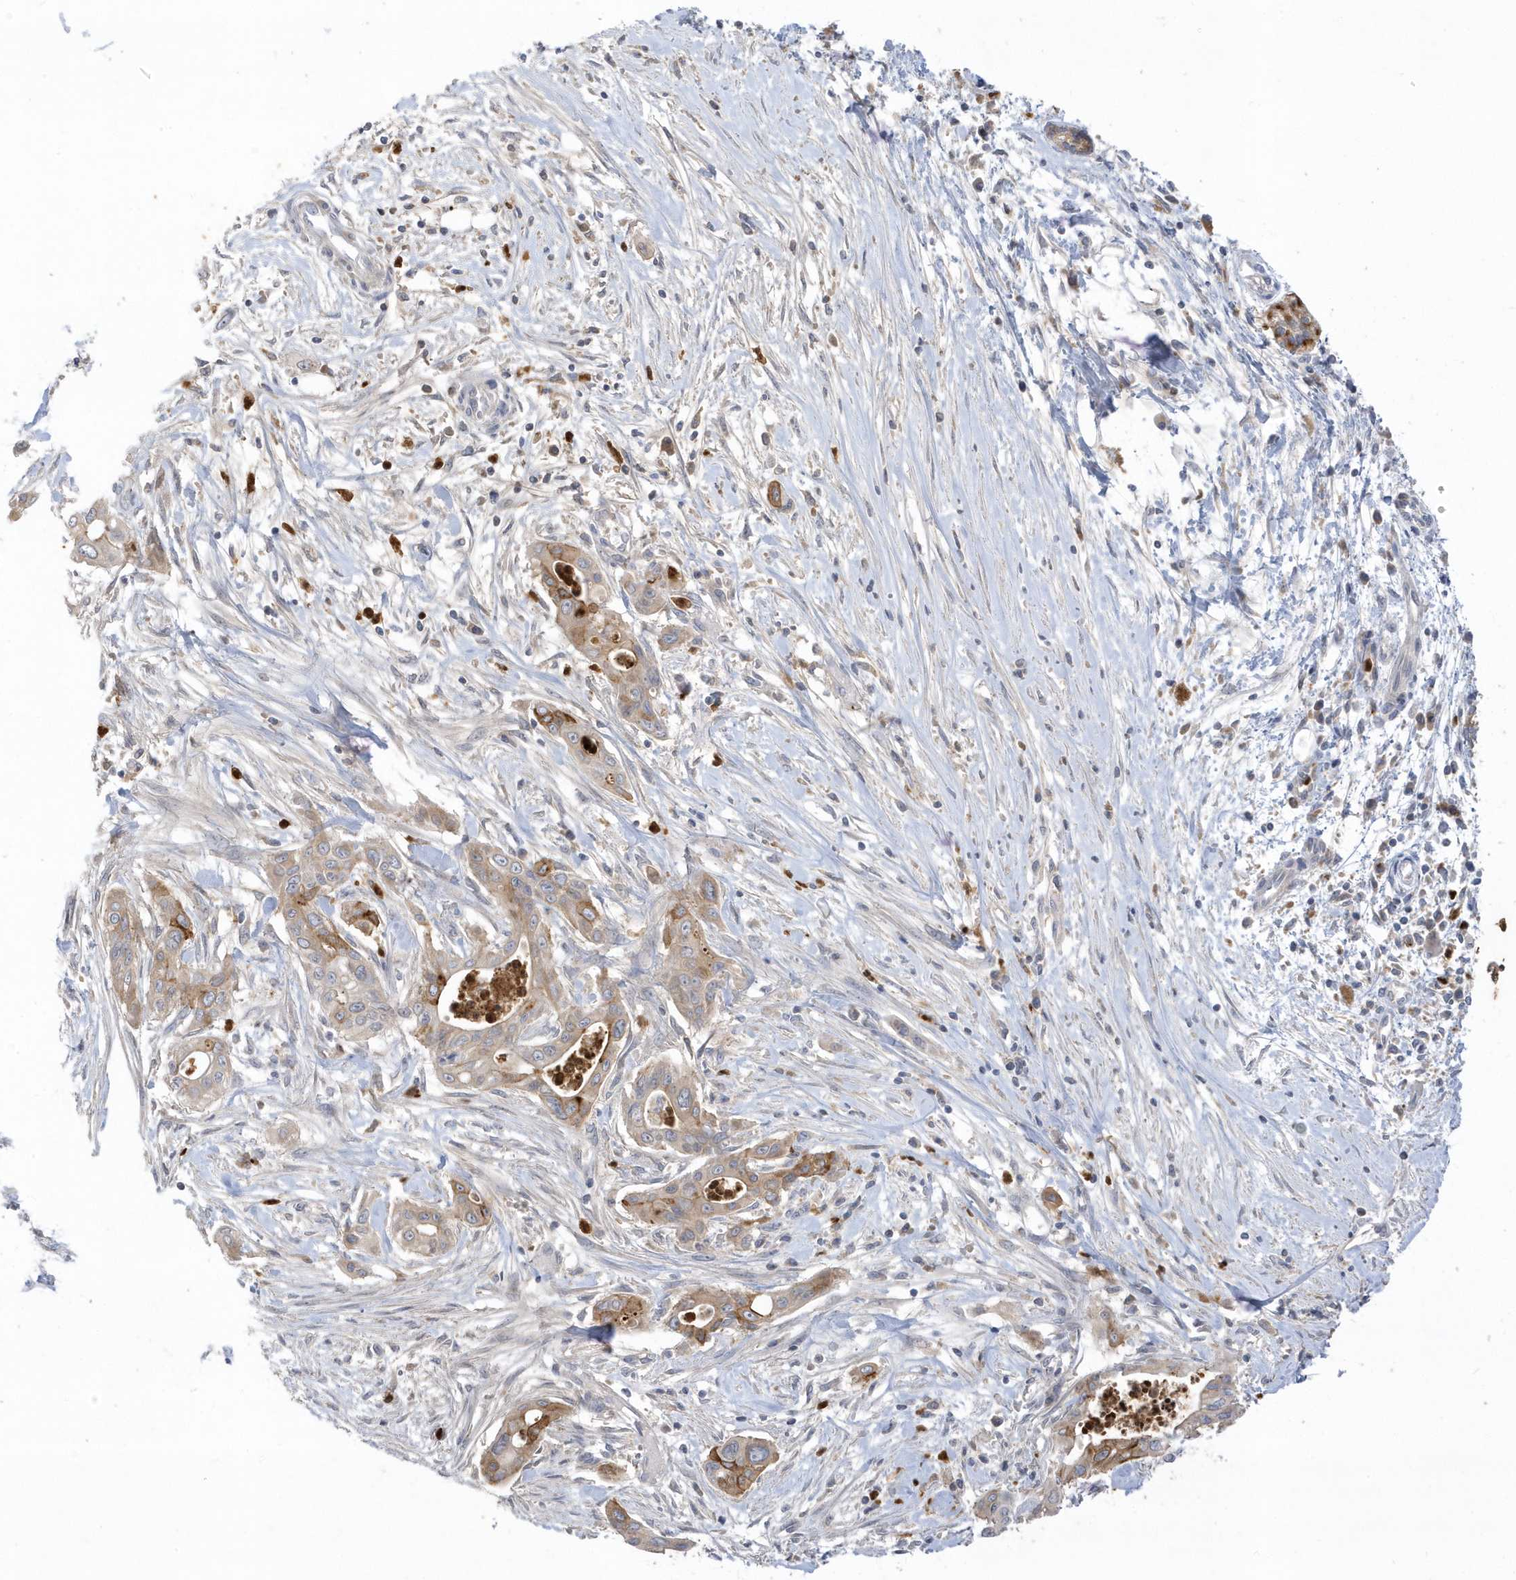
{"staining": {"intensity": "moderate", "quantity": "<25%", "location": "cytoplasmic/membranous"}, "tissue": "pancreatic cancer", "cell_type": "Tumor cells", "image_type": "cancer", "snomed": [{"axis": "morphology", "description": "Adenocarcinoma, NOS"}, {"axis": "topography", "description": "Pancreas"}], "caption": "Pancreatic adenocarcinoma stained with DAB immunohistochemistry exhibits low levels of moderate cytoplasmic/membranous expression in about <25% of tumor cells. (DAB (3,3'-diaminobenzidine) IHC with brightfield microscopy, high magnification).", "gene": "DPP9", "patient": {"sex": "male", "age": 58}}